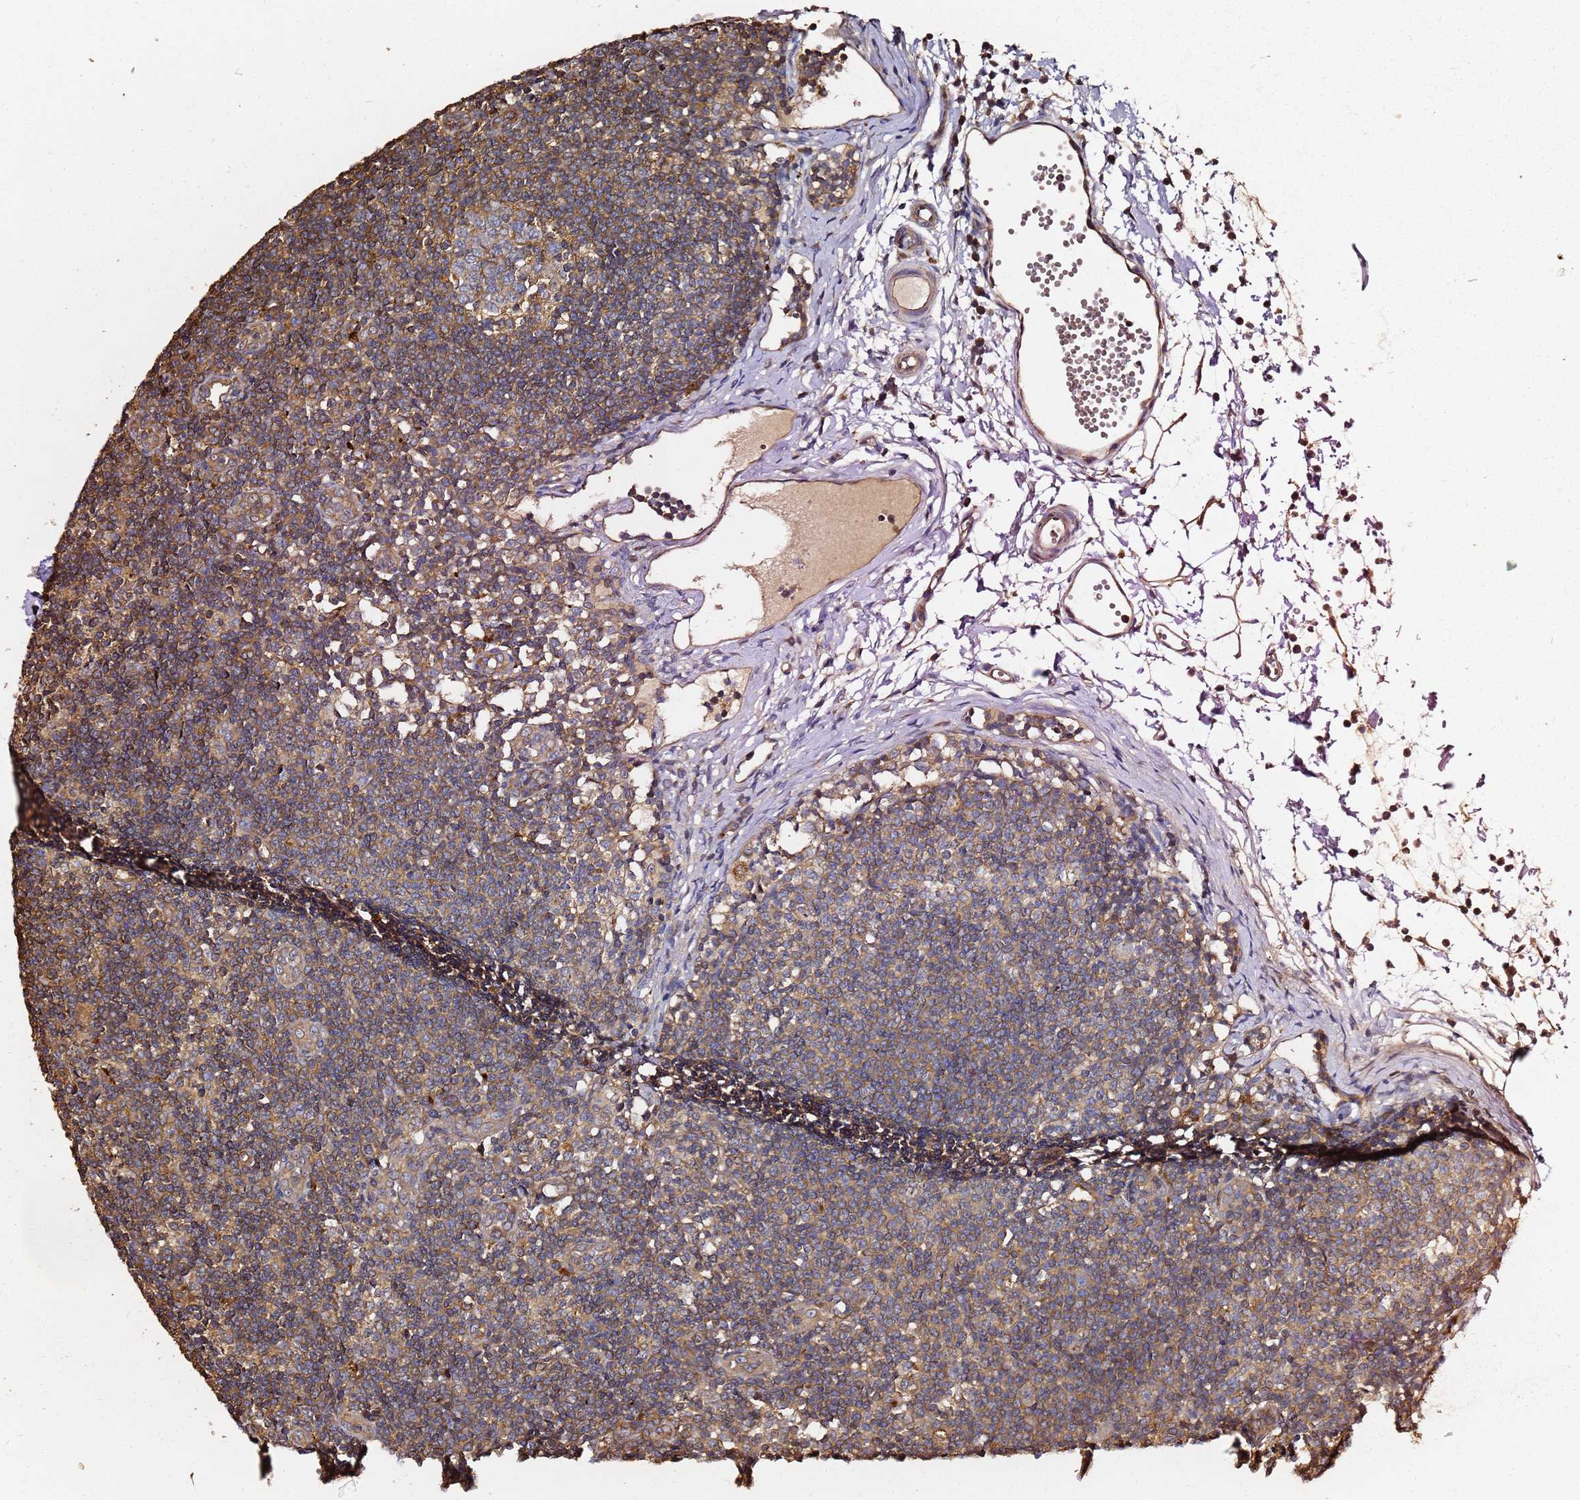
{"staining": {"intensity": "moderate", "quantity": "25%-75%", "location": "cytoplasmic/membranous"}, "tissue": "lymph node", "cell_type": "Germinal center cells", "image_type": "normal", "snomed": [{"axis": "morphology", "description": "Normal tissue, NOS"}, {"axis": "topography", "description": "Lymph node"}], "caption": "Benign lymph node was stained to show a protein in brown. There is medium levels of moderate cytoplasmic/membranous positivity in about 25%-75% of germinal center cells. (Brightfield microscopy of DAB IHC at high magnification).", "gene": "SCGB2B2", "patient": {"sex": "female", "age": 37}}